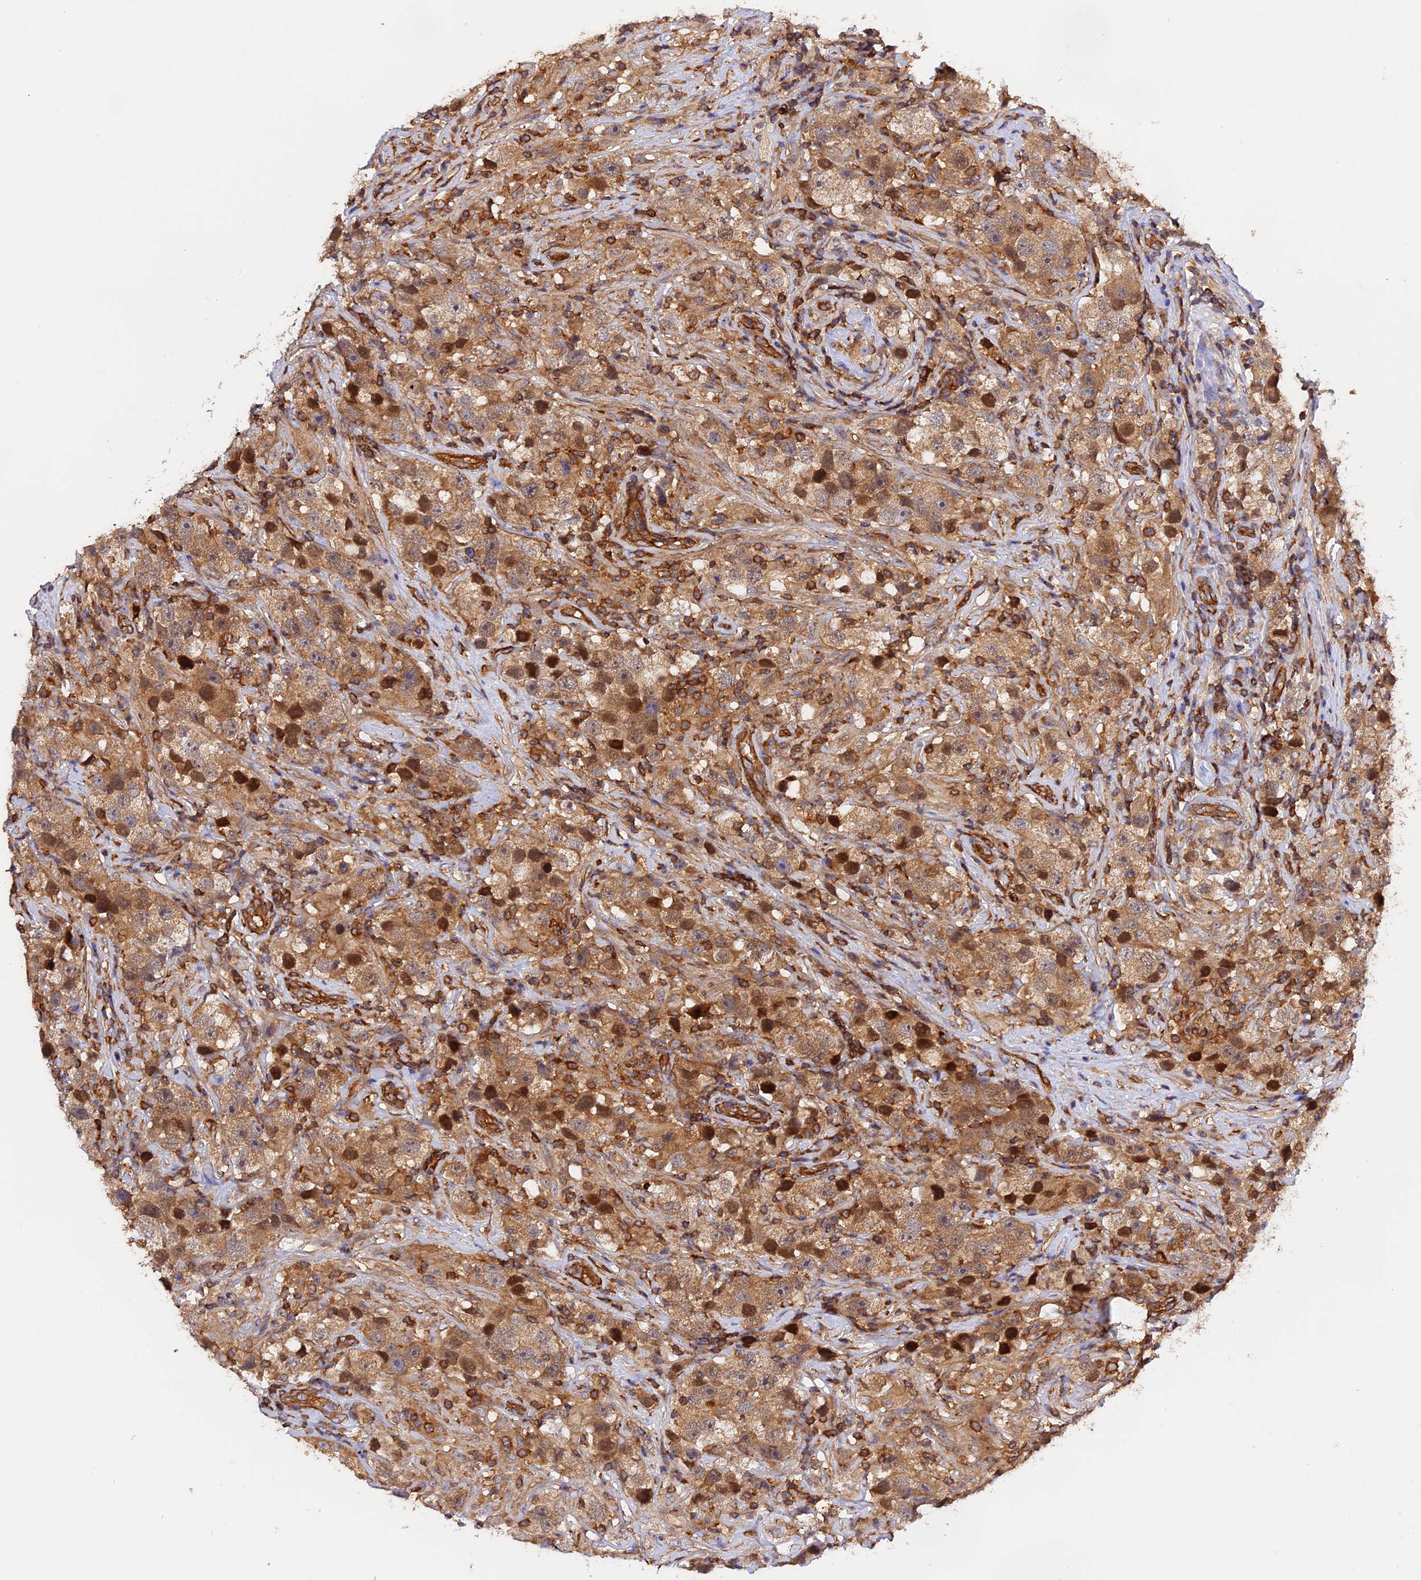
{"staining": {"intensity": "moderate", "quantity": ">75%", "location": "cytoplasmic/membranous"}, "tissue": "testis cancer", "cell_type": "Tumor cells", "image_type": "cancer", "snomed": [{"axis": "morphology", "description": "Seminoma, NOS"}, {"axis": "topography", "description": "Testis"}], "caption": "Immunohistochemical staining of human testis seminoma shows moderate cytoplasmic/membranous protein positivity in about >75% of tumor cells. (IHC, brightfield microscopy, high magnification).", "gene": "C5orf22", "patient": {"sex": "male", "age": 49}}